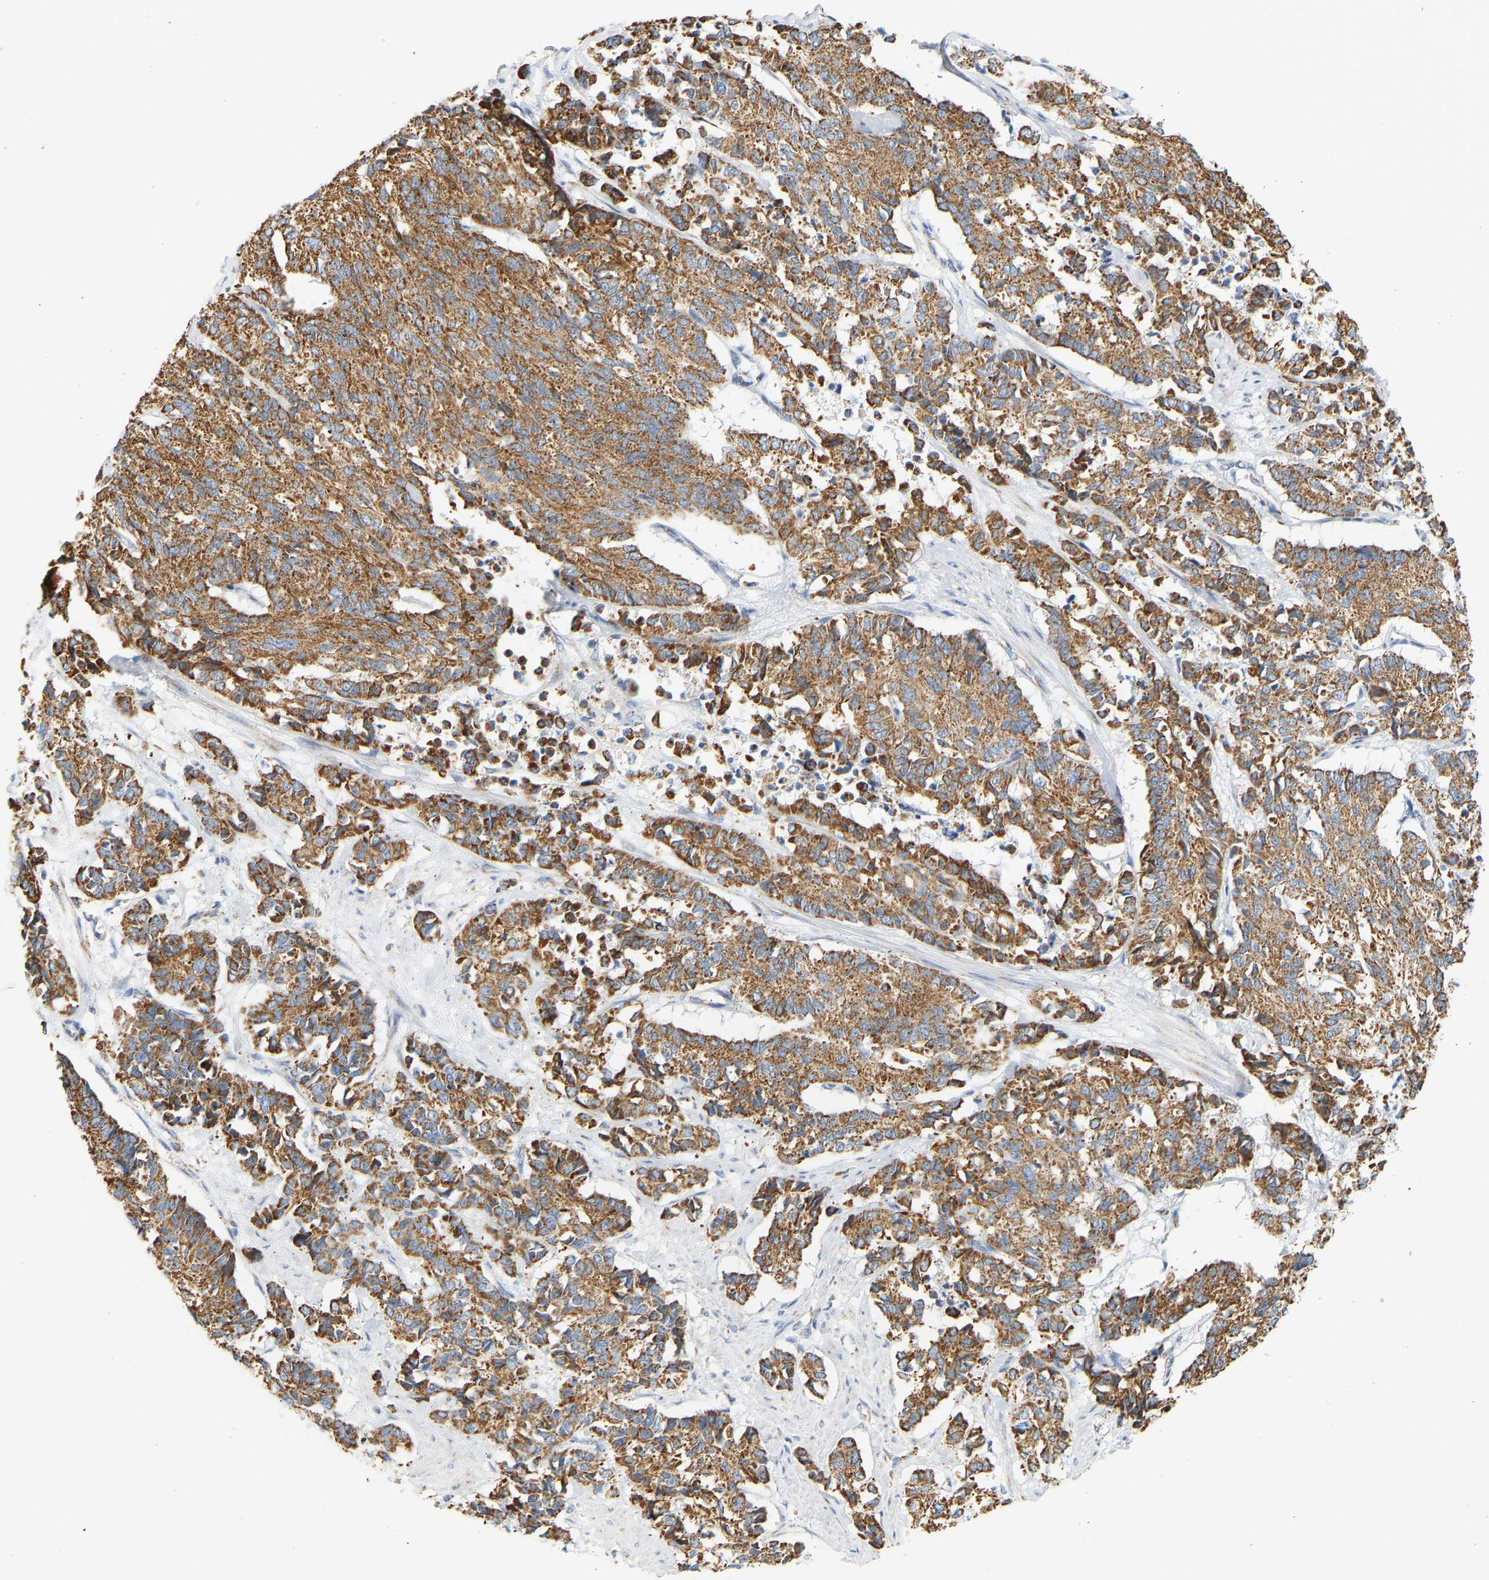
{"staining": {"intensity": "moderate", "quantity": ">75%", "location": "cytoplasmic/membranous"}, "tissue": "cervical cancer", "cell_type": "Tumor cells", "image_type": "cancer", "snomed": [{"axis": "morphology", "description": "Squamous cell carcinoma, NOS"}, {"axis": "topography", "description": "Cervix"}], "caption": "Immunohistochemistry (IHC) image of cervical cancer (squamous cell carcinoma) stained for a protein (brown), which exhibits medium levels of moderate cytoplasmic/membranous staining in approximately >75% of tumor cells.", "gene": "GRPEL2", "patient": {"sex": "female", "age": 35}}